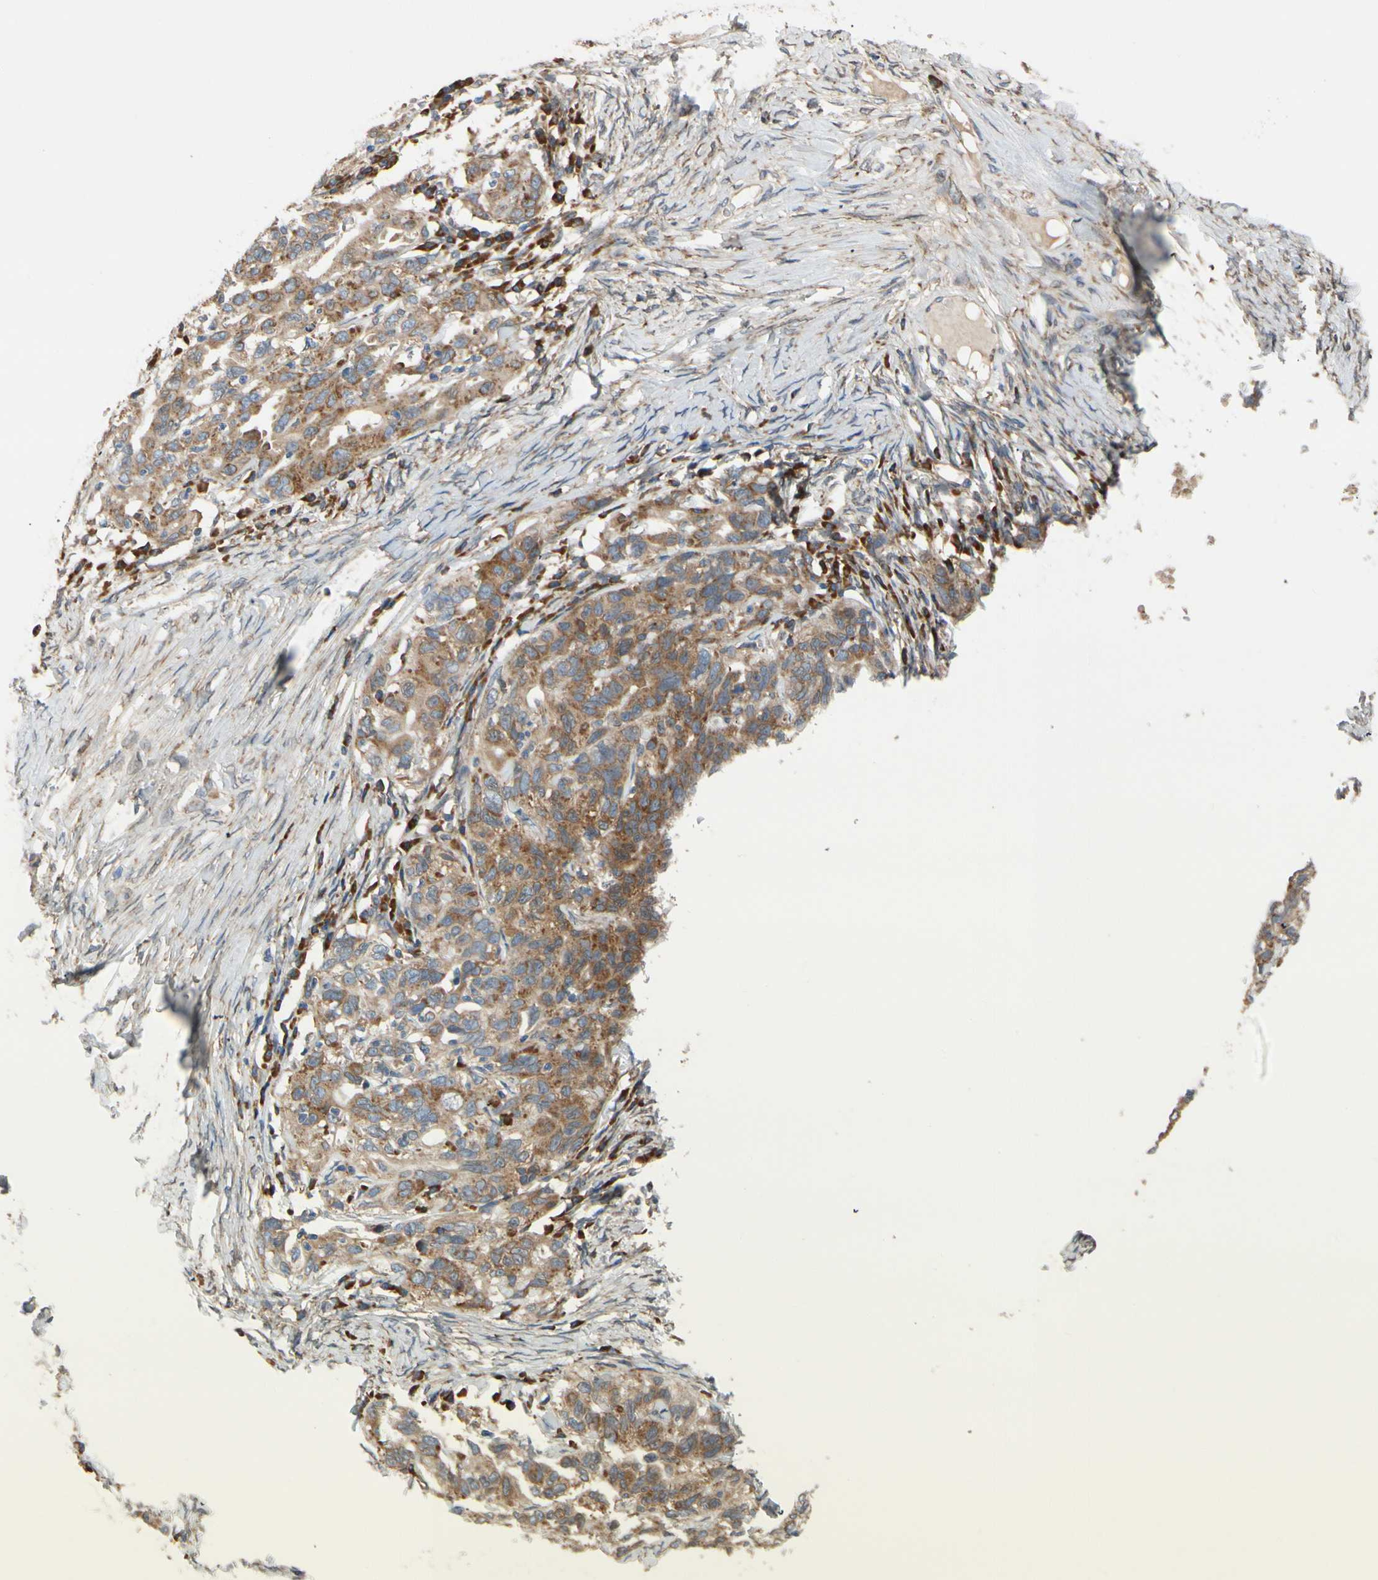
{"staining": {"intensity": "moderate", "quantity": ">75%", "location": "cytoplasmic/membranous"}, "tissue": "ovarian cancer", "cell_type": "Tumor cells", "image_type": "cancer", "snomed": [{"axis": "morphology", "description": "Cystadenocarcinoma, serous, NOS"}, {"axis": "topography", "description": "Ovary"}], "caption": "Tumor cells show medium levels of moderate cytoplasmic/membranous staining in about >75% of cells in ovarian serous cystadenocarcinoma. (brown staining indicates protein expression, while blue staining denotes nuclei).", "gene": "RPN2", "patient": {"sex": "female", "age": 82}}